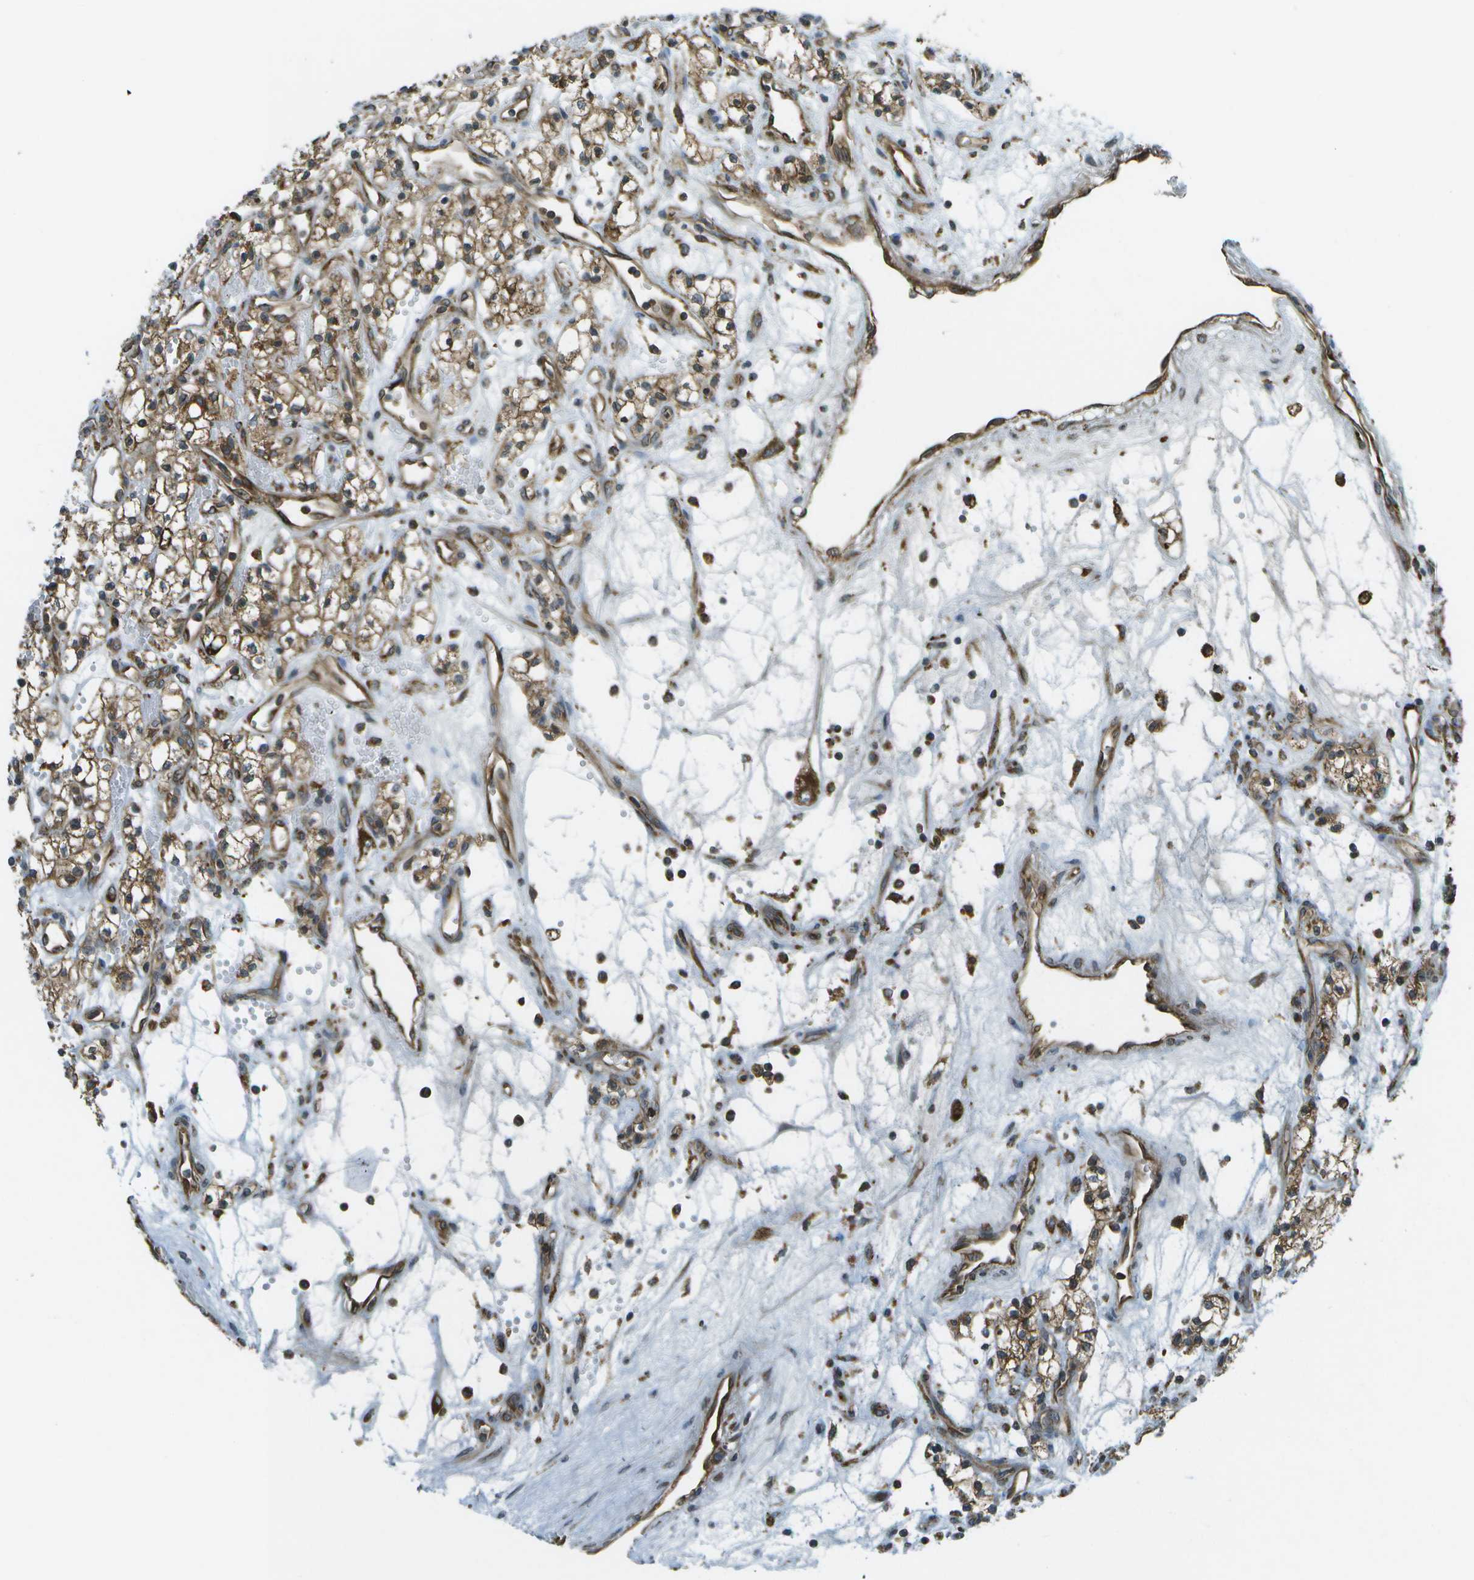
{"staining": {"intensity": "moderate", "quantity": ">75%", "location": "cytoplasmic/membranous"}, "tissue": "renal cancer", "cell_type": "Tumor cells", "image_type": "cancer", "snomed": [{"axis": "morphology", "description": "Adenocarcinoma, NOS"}, {"axis": "topography", "description": "Kidney"}], "caption": "An immunohistochemistry photomicrograph of tumor tissue is shown. Protein staining in brown labels moderate cytoplasmic/membranous positivity in renal adenocarcinoma within tumor cells.", "gene": "USP30", "patient": {"sex": "male", "age": 59}}